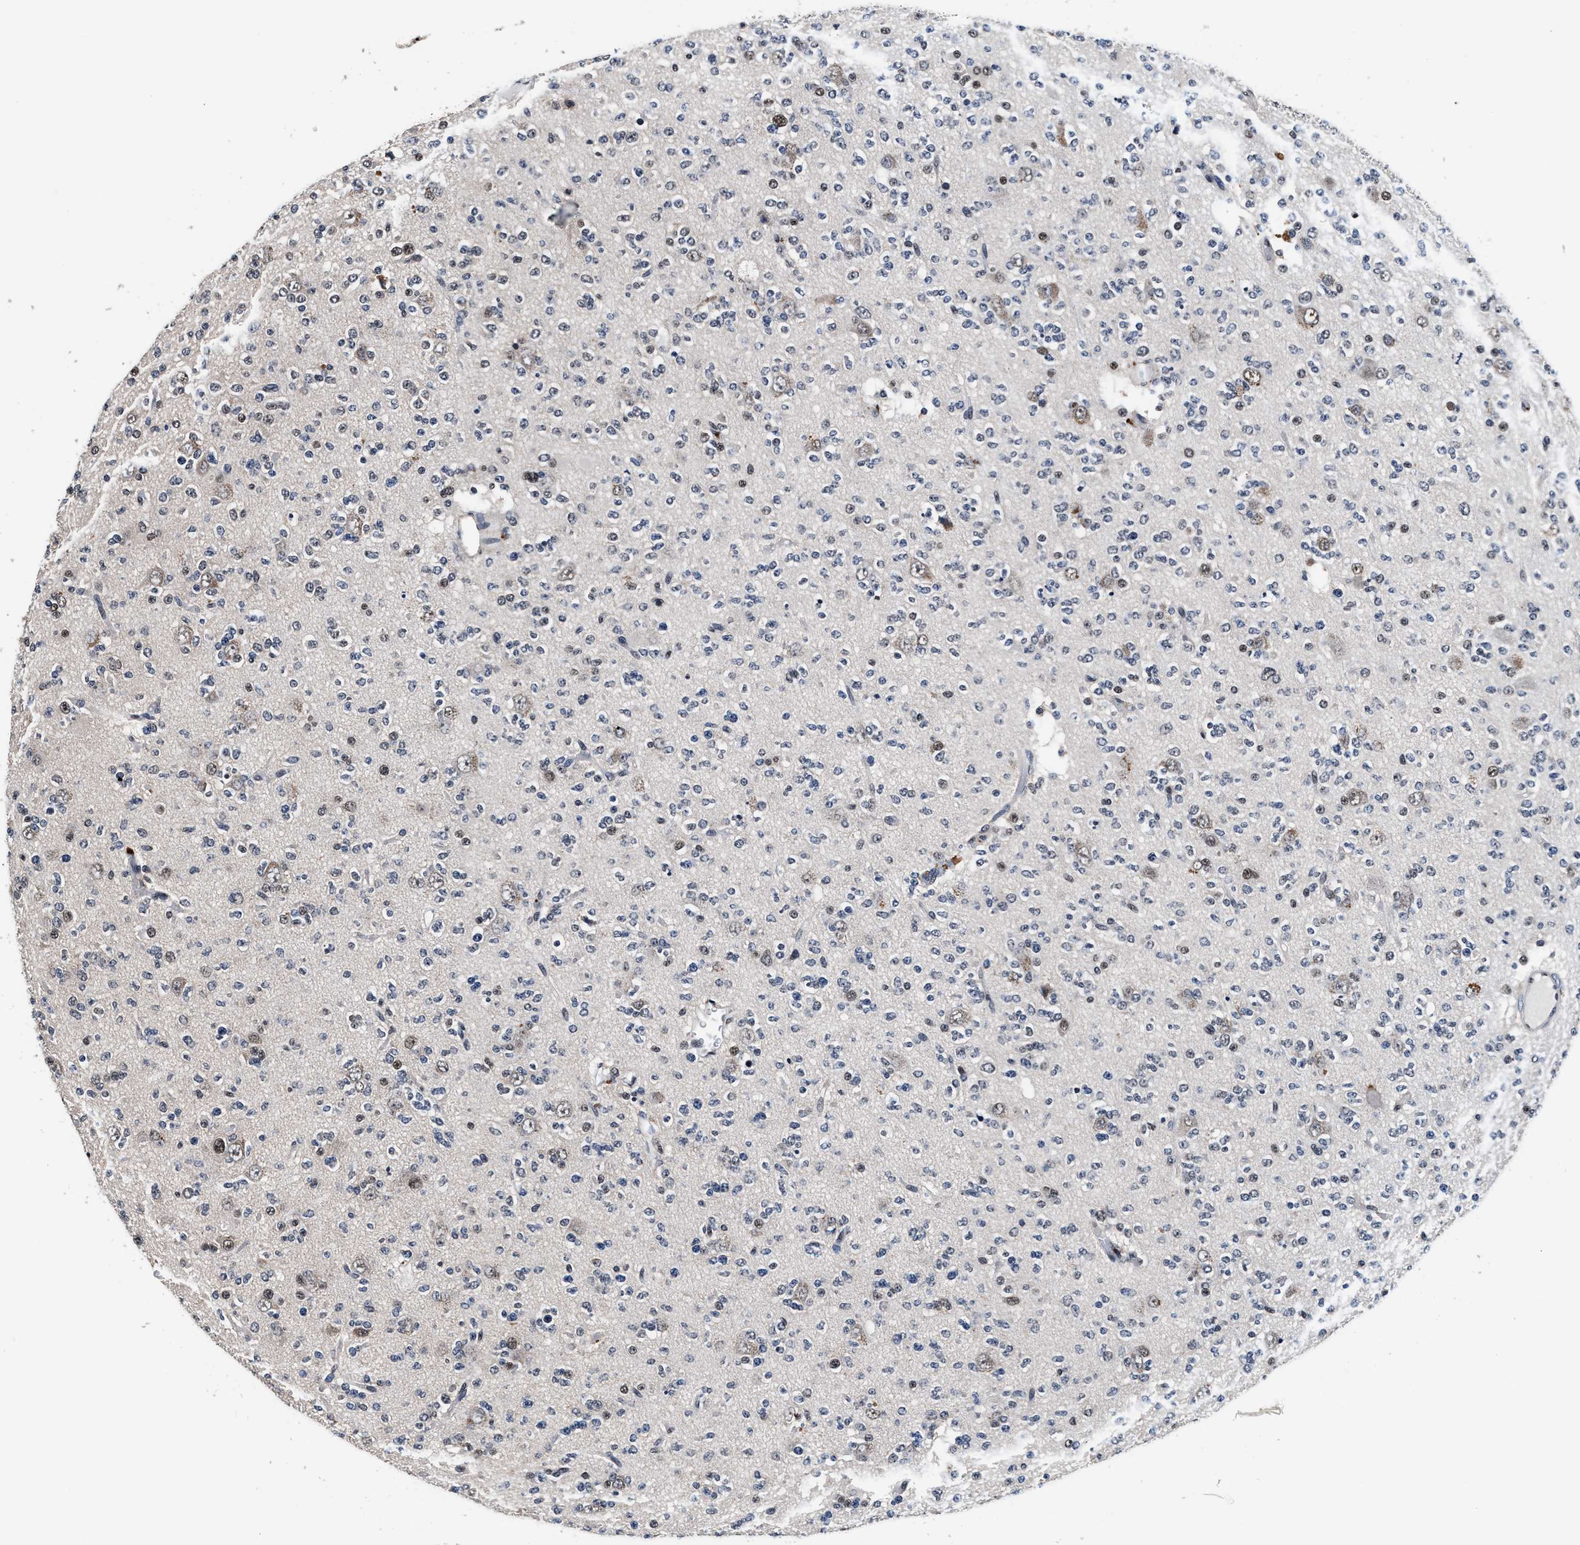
{"staining": {"intensity": "moderate", "quantity": "<25%", "location": "nuclear"}, "tissue": "glioma", "cell_type": "Tumor cells", "image_type": "cancer", "snomed": [{"axis": "morphology", "description": "Glioma, malignant, Low grade"}, {"axis": "topography", "description": "Brain"}], "caption": "Malignant glioma (low-grade) was stained to show a protein in brown. There is low levels of moderate nuclear staining in approximately <25% of tumor cells.", "gene": "USP16", "patient": {"sex": "male", "age": 38}}